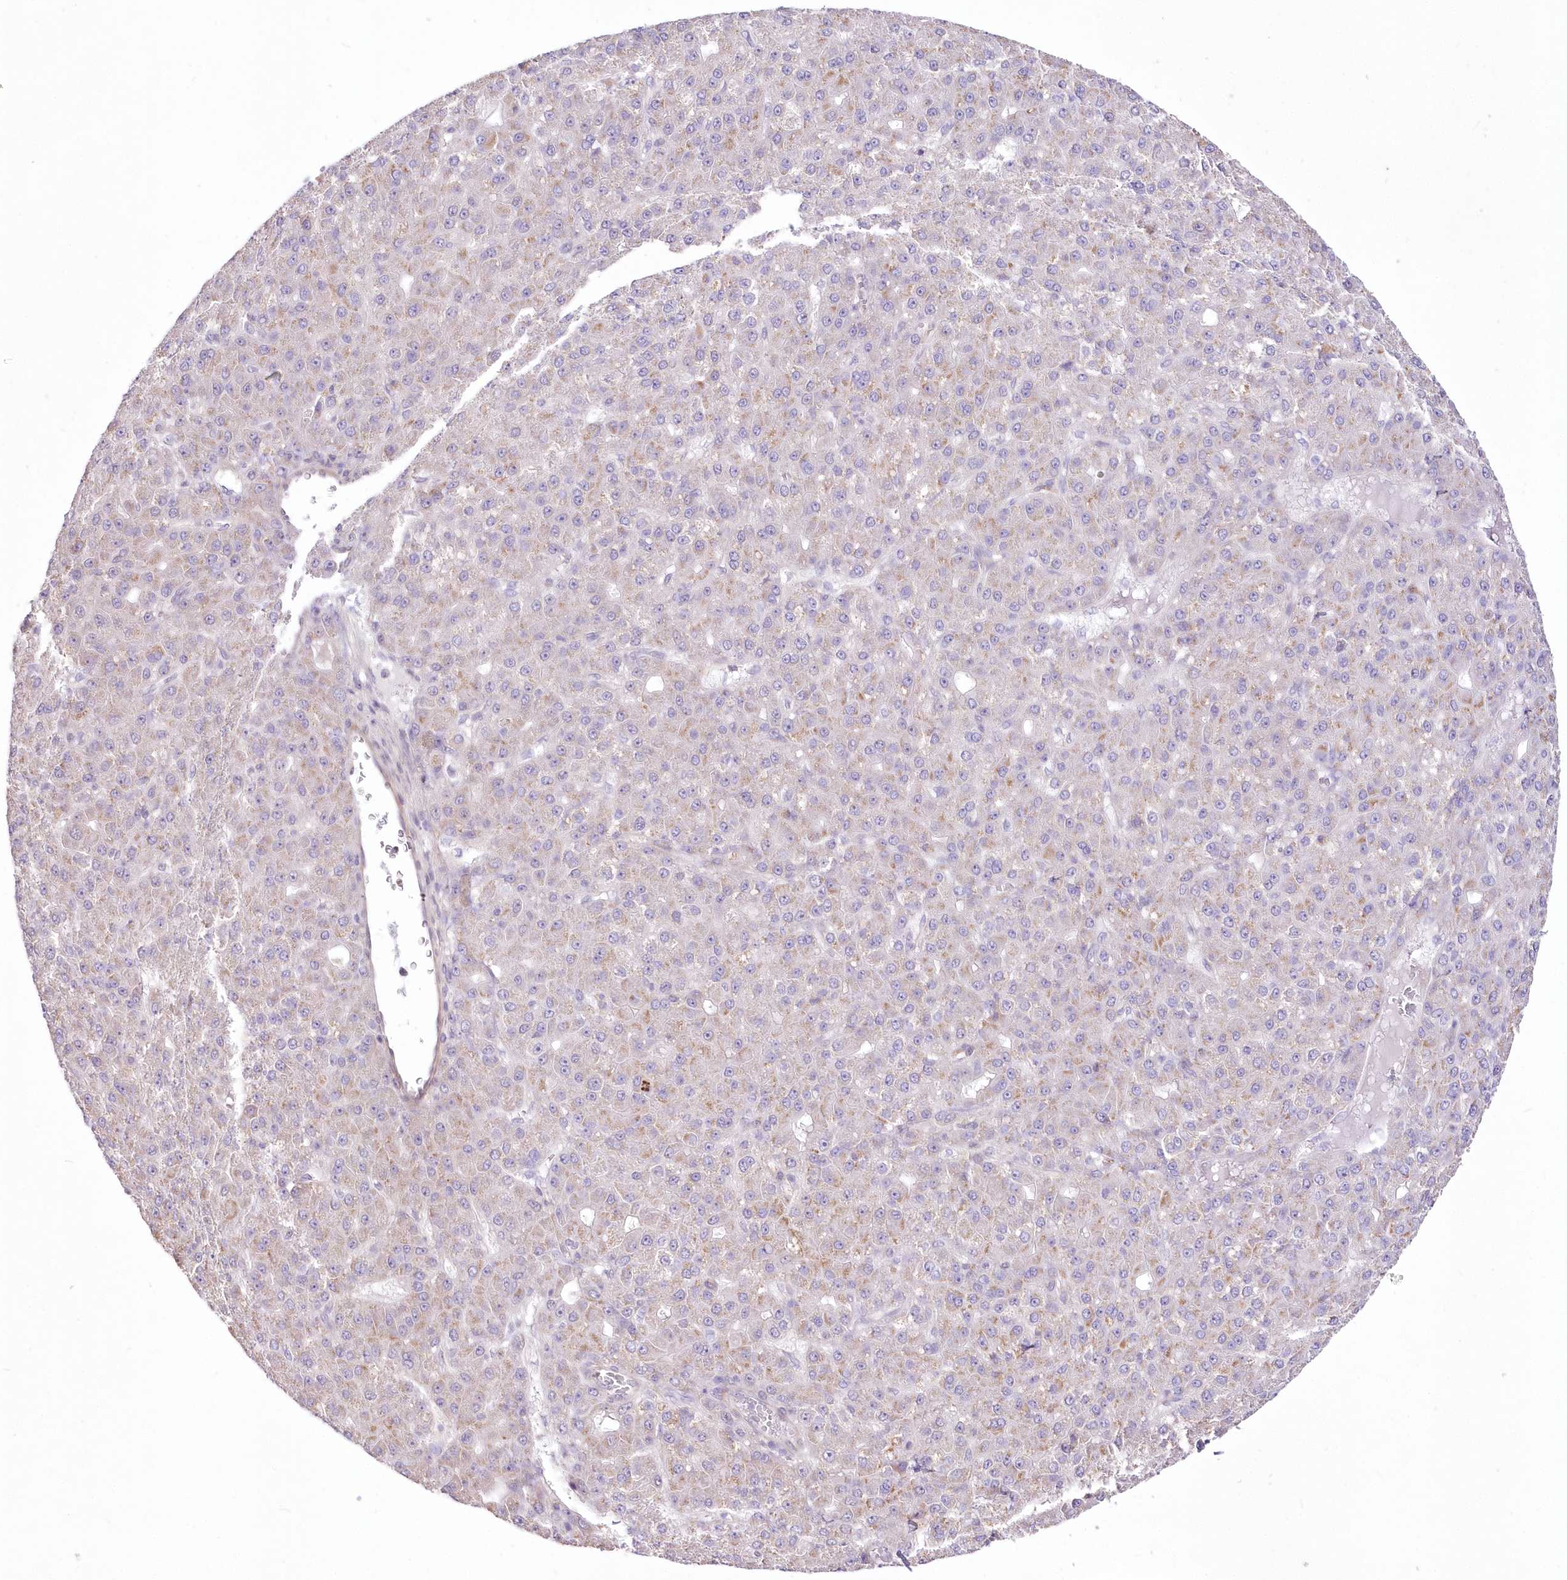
{"staining": {"intensity": "weak", "quantity": "<25%", "location": "cytoplasmic/membranous"}, "tissue": "liver cancer", "cell_type": "Tumor cells", "image_type": "cancer", "snomed": [{"axis": "morphology", "description": "Carcinoma, Hepatocellular, NOS"}, {"axis": "topography", "description": "Liver"}], "caption": "IHC photomicrograph of liver cancer stained for a protein (brown), which reveals no expression in tumor cells.", "gene": "FAM241B", "patient": {"sex": "male", "age": 67}}